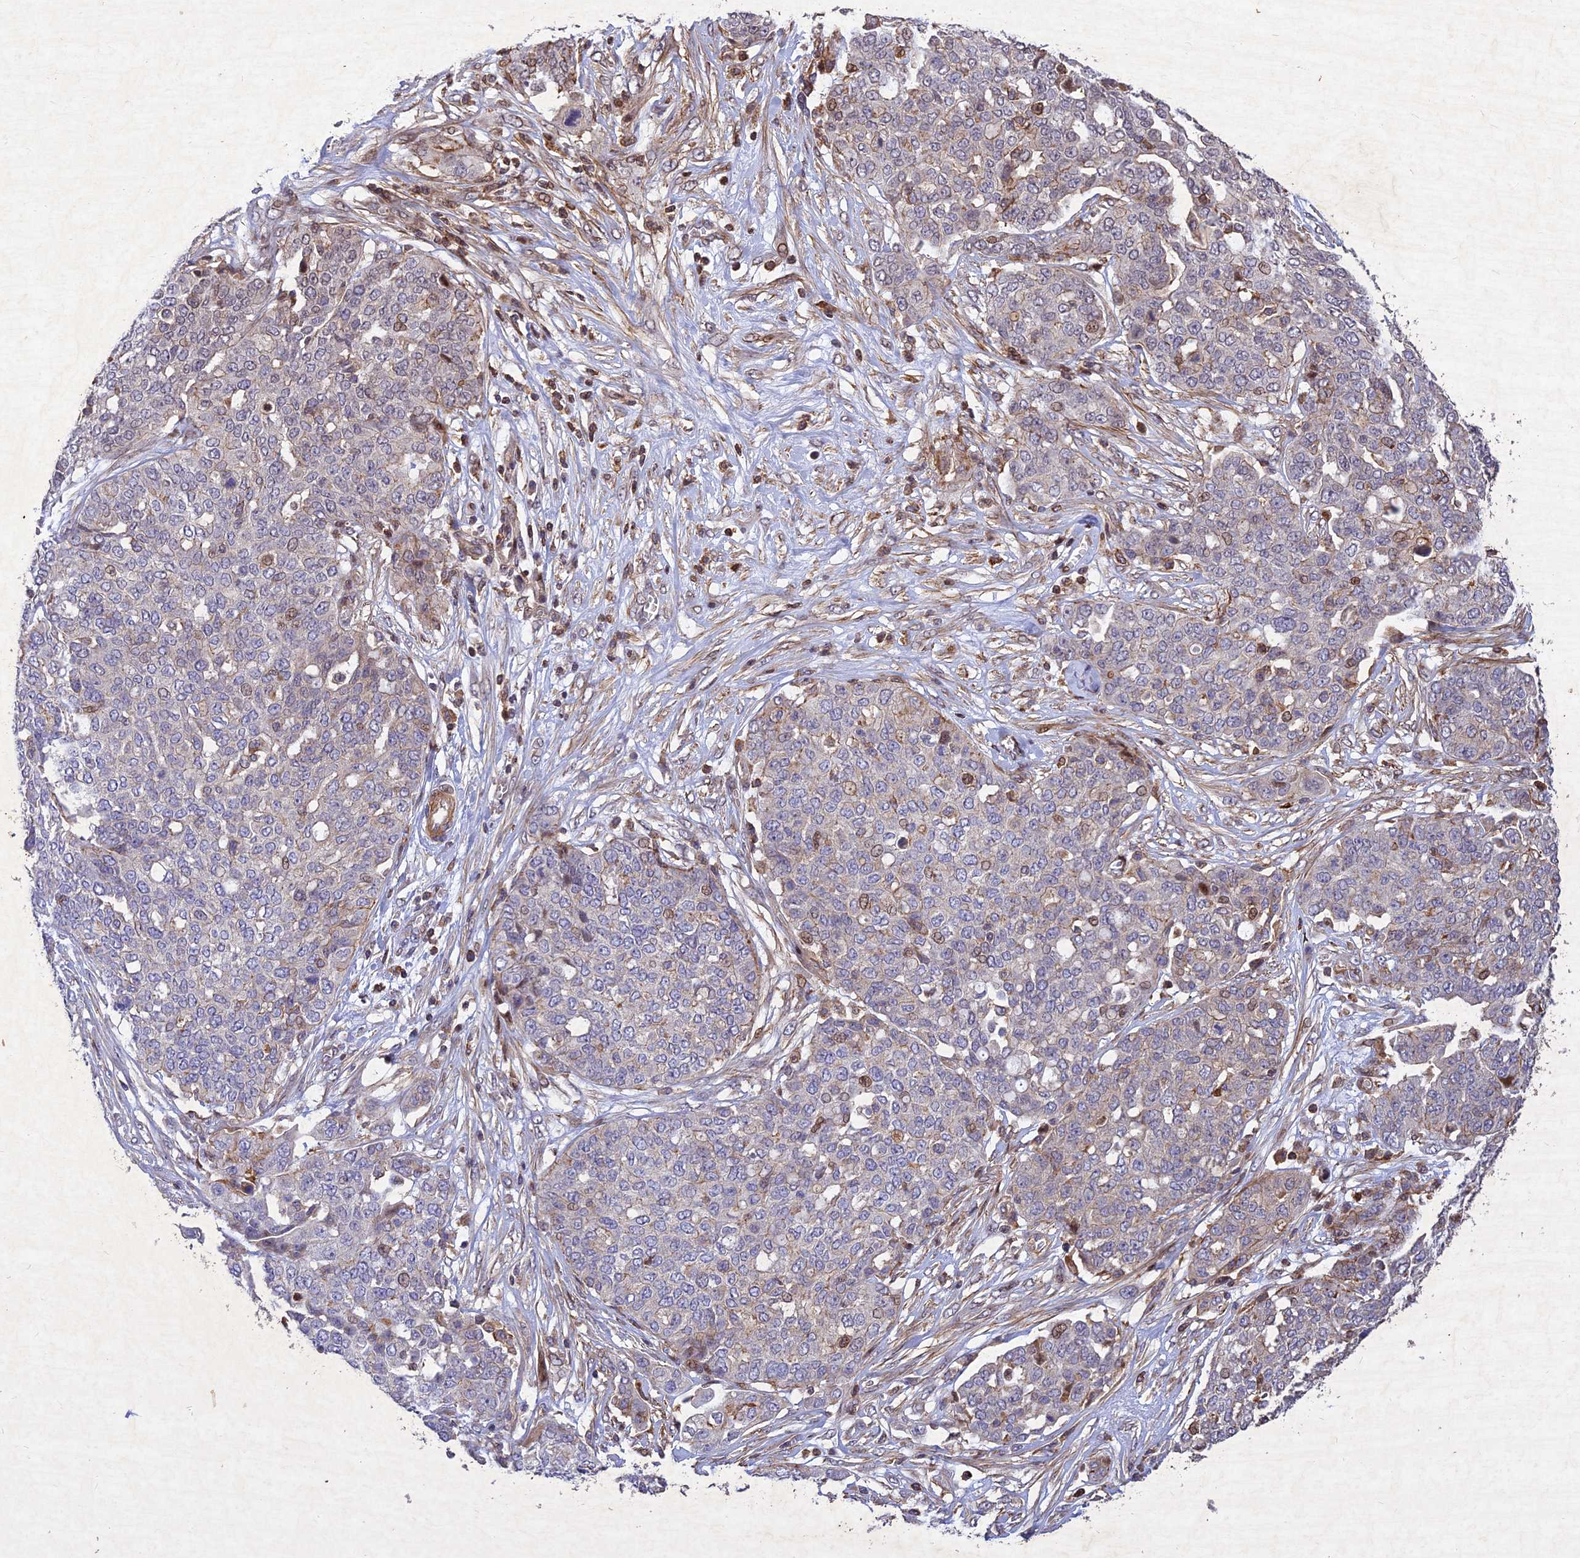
{"staining": {"intensity": "negative", "quantity": "none", "location": "none"}, "tissue": "ovarian cancer", "cell_type": "Tumor cells", "image_type": "cancer", "snomed": [{"axis": "morphology", "description": "Cystadenocarcinoma, serous, NOS"}, {"axis": "topography", "description": "Soft tissue"}, {"axis": "topography", "description": "Ovary"}], "caption": "IHC image of neoplastic tissue: ovarian cancer stained with DAB displays no significant protein positivity in tumor cells. The staining is performed using DAB brown chromogen with nuclei counter-stained in using hematoxylin.", "gene": "RELCH", "patient": {"sex": "female", "age": 57}}